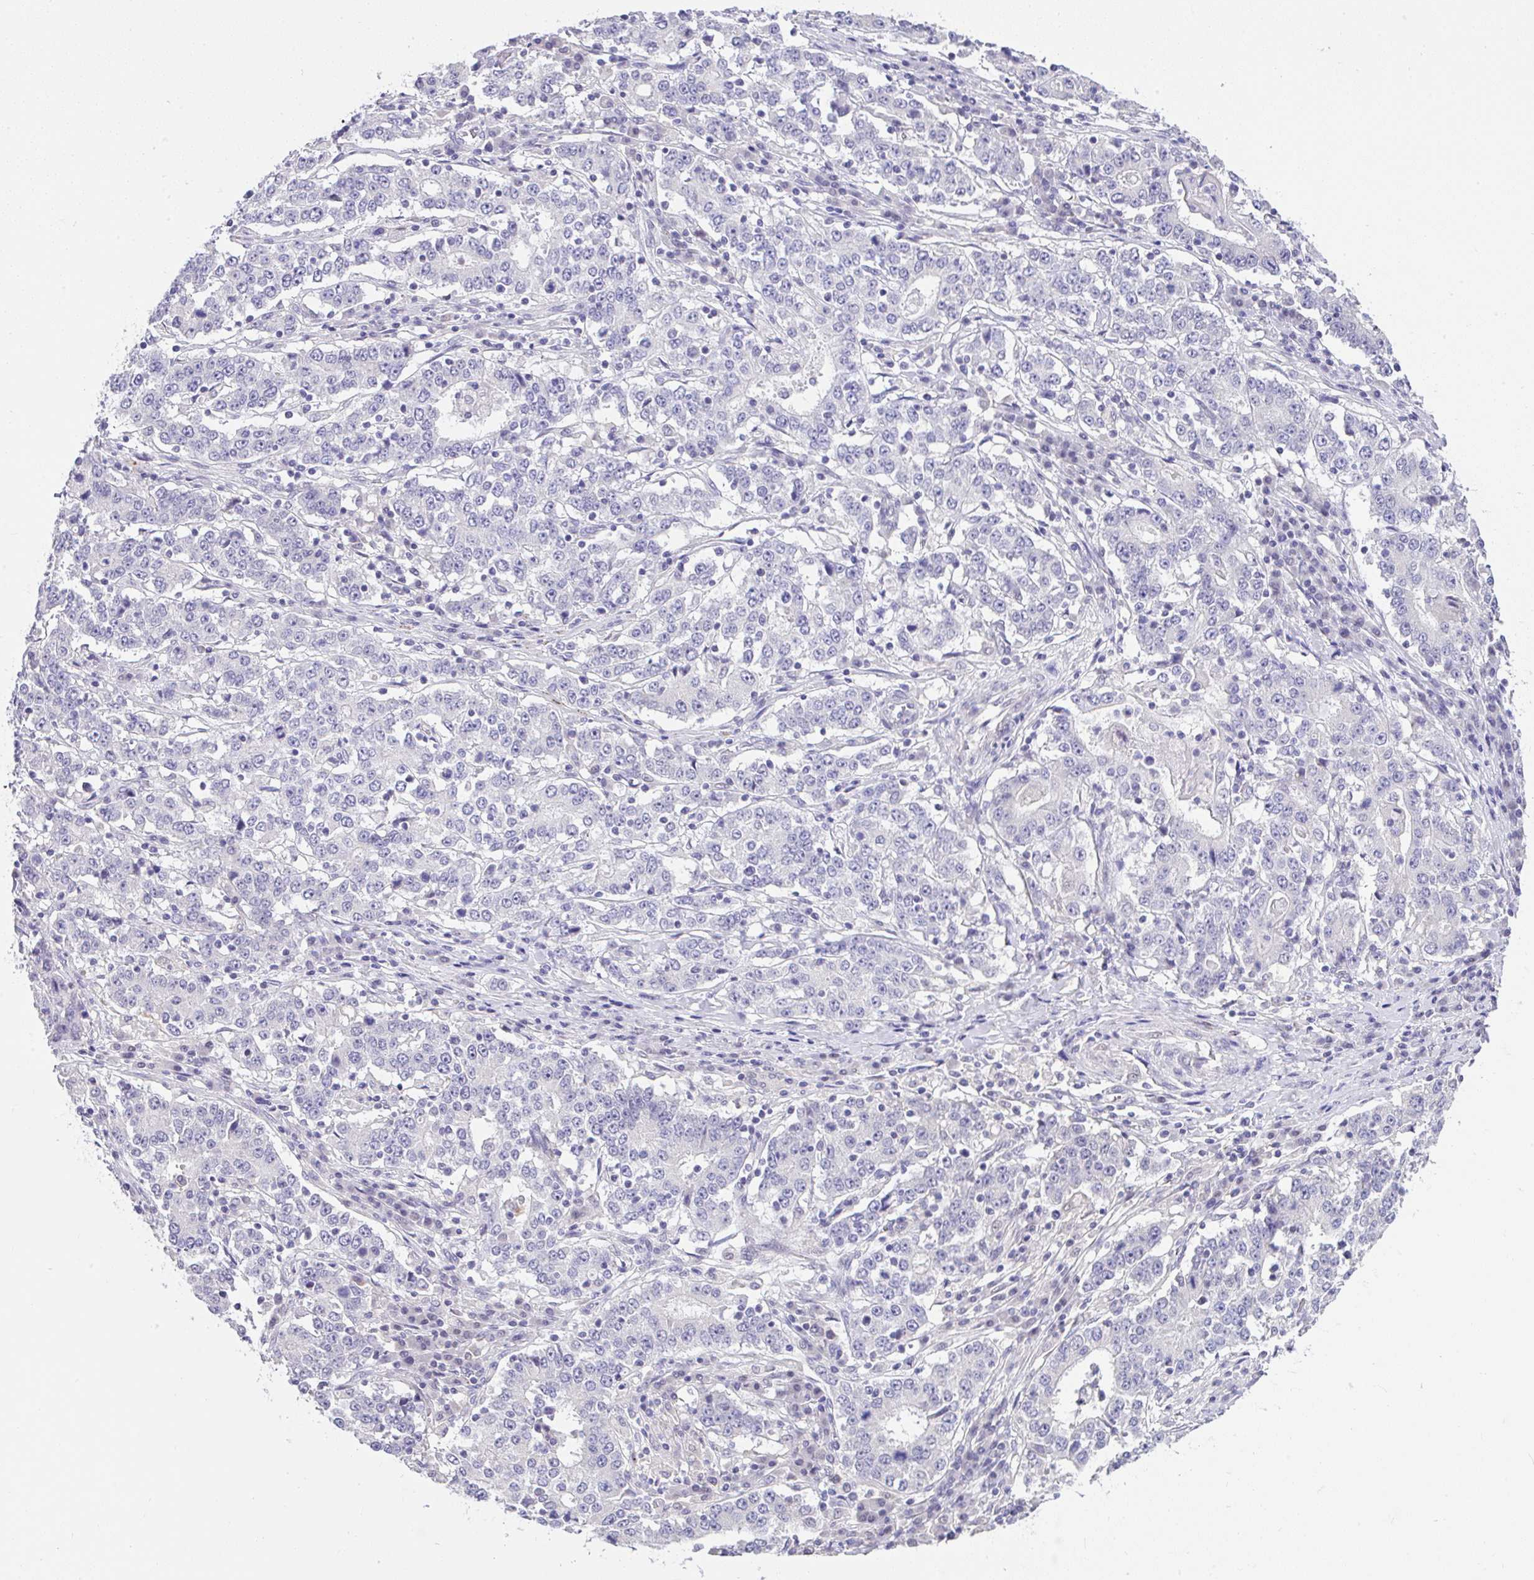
{"staining": {"intensity": "negative", "quantity": "none", "location": "none"}, "tissue": "stomach cancer", "cell_type": "Tumor cells", "image_type": "cancer", "snomed": [{"axis": "morphology", "description": "Adenocarcinoma, NOS"}, {"axis": "topography", "description": "Stomach"}], "caption": "Stomach adenocarcinoma stained for a protein using immunohistochemistry (IHC) reveals no expression tumor cells.", "gene": "CTU1", "patient": {"sex": "male", "age": 59}}